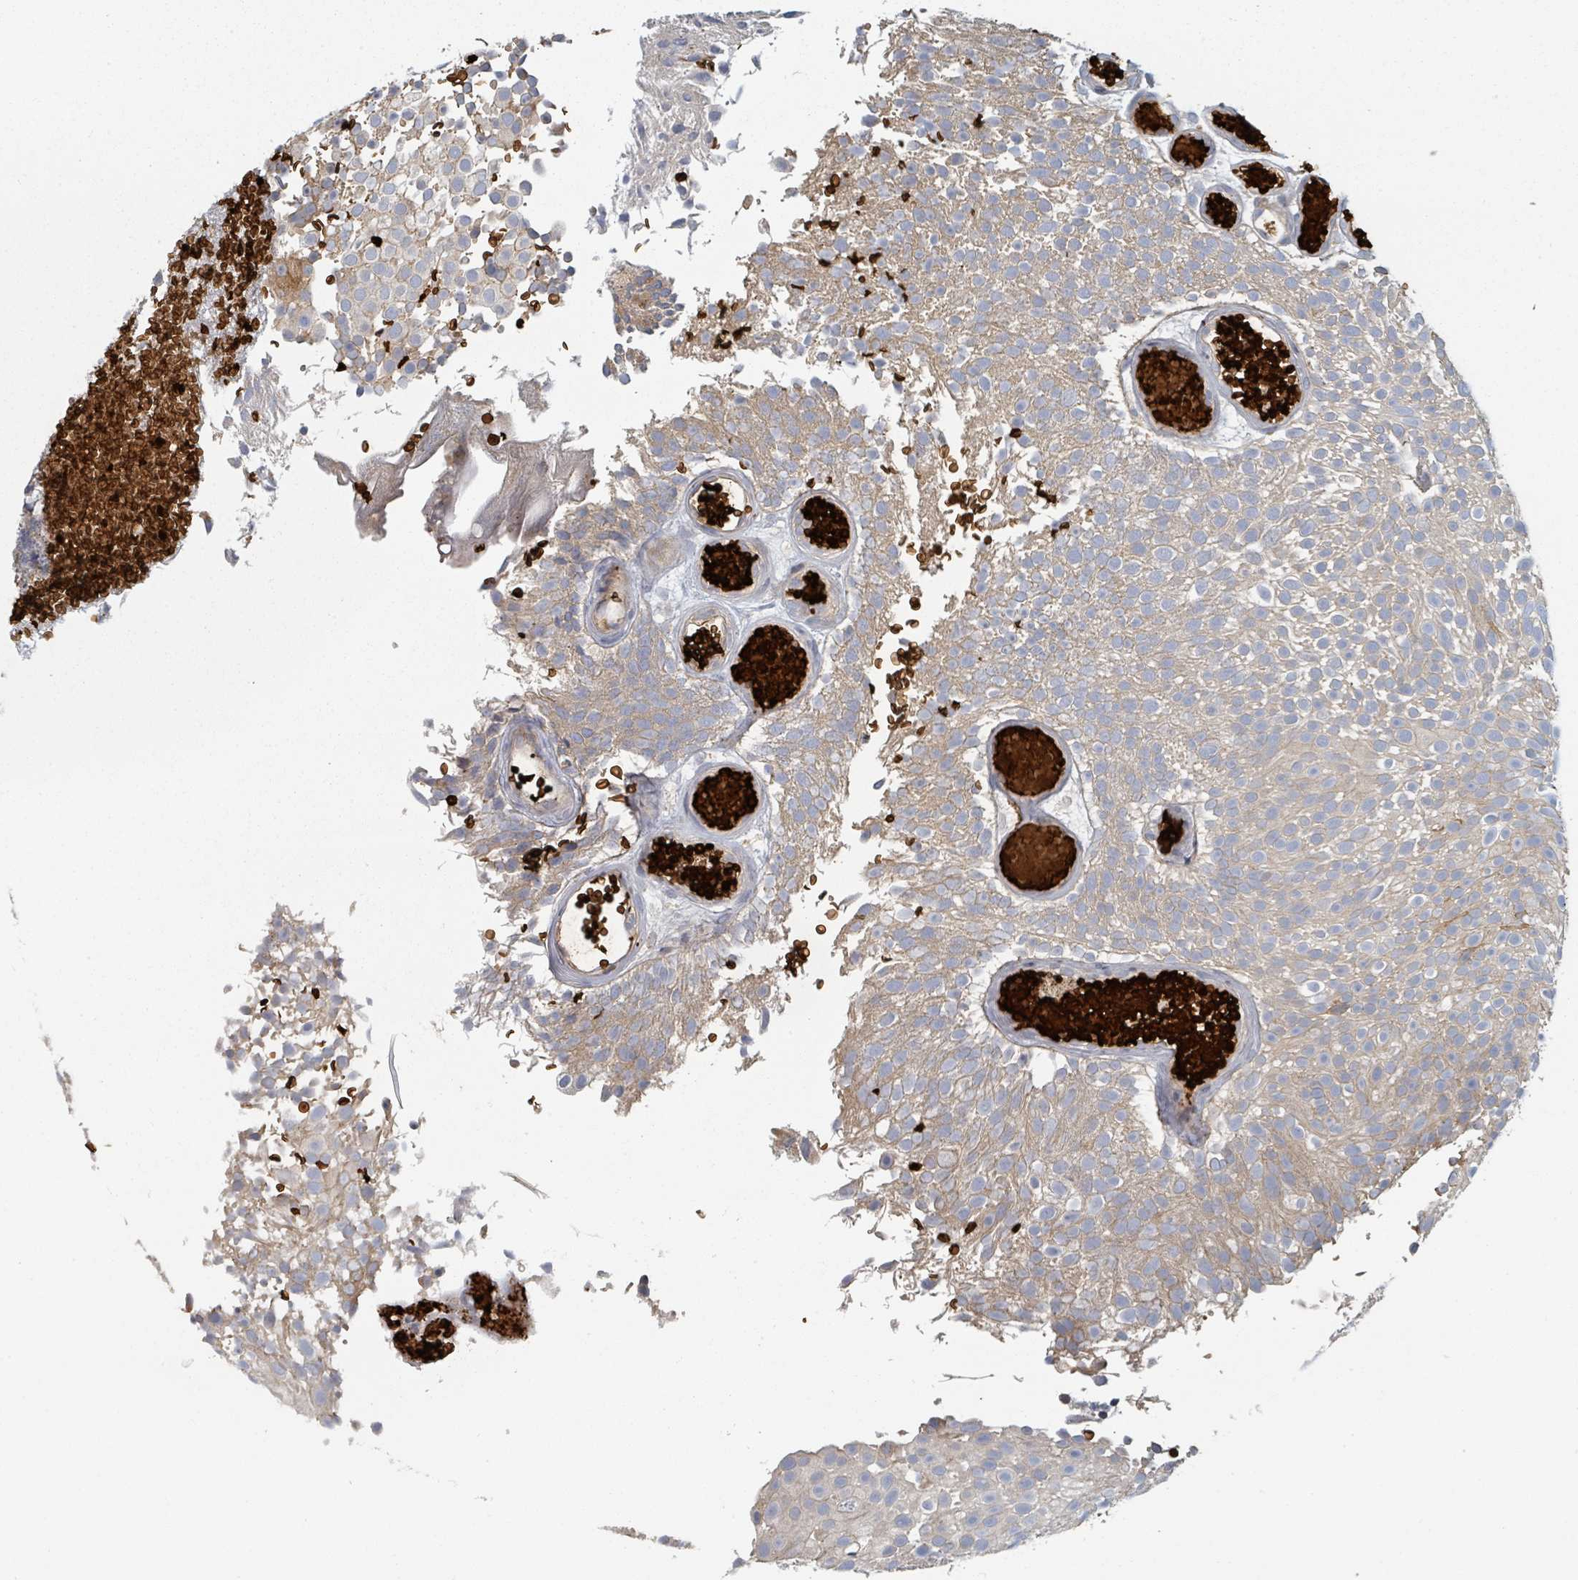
{"staining": {"intensity": "weak", "quantity": "25%-75%", "location": "cytoplasmic/membranous"}, "tissue": "urothelial cancer", "cell_type": "Tumor cells", "image_type": "cancer", "snomed": [{"axis": "morphology", "description": "Urothelial carcinoma, Low grade"}, {"axis": "topography", "description": "Urinary bladder"}], "caption": "There is low levels of weak cytoplasmic/membranous expression in tumor cells of low-grade urothelial carcinoma, as demonstrated by immunohistochemical staining (brown color).", "gene": "TRPC4AP", "patient": {"sex": "male", "age": 78}}